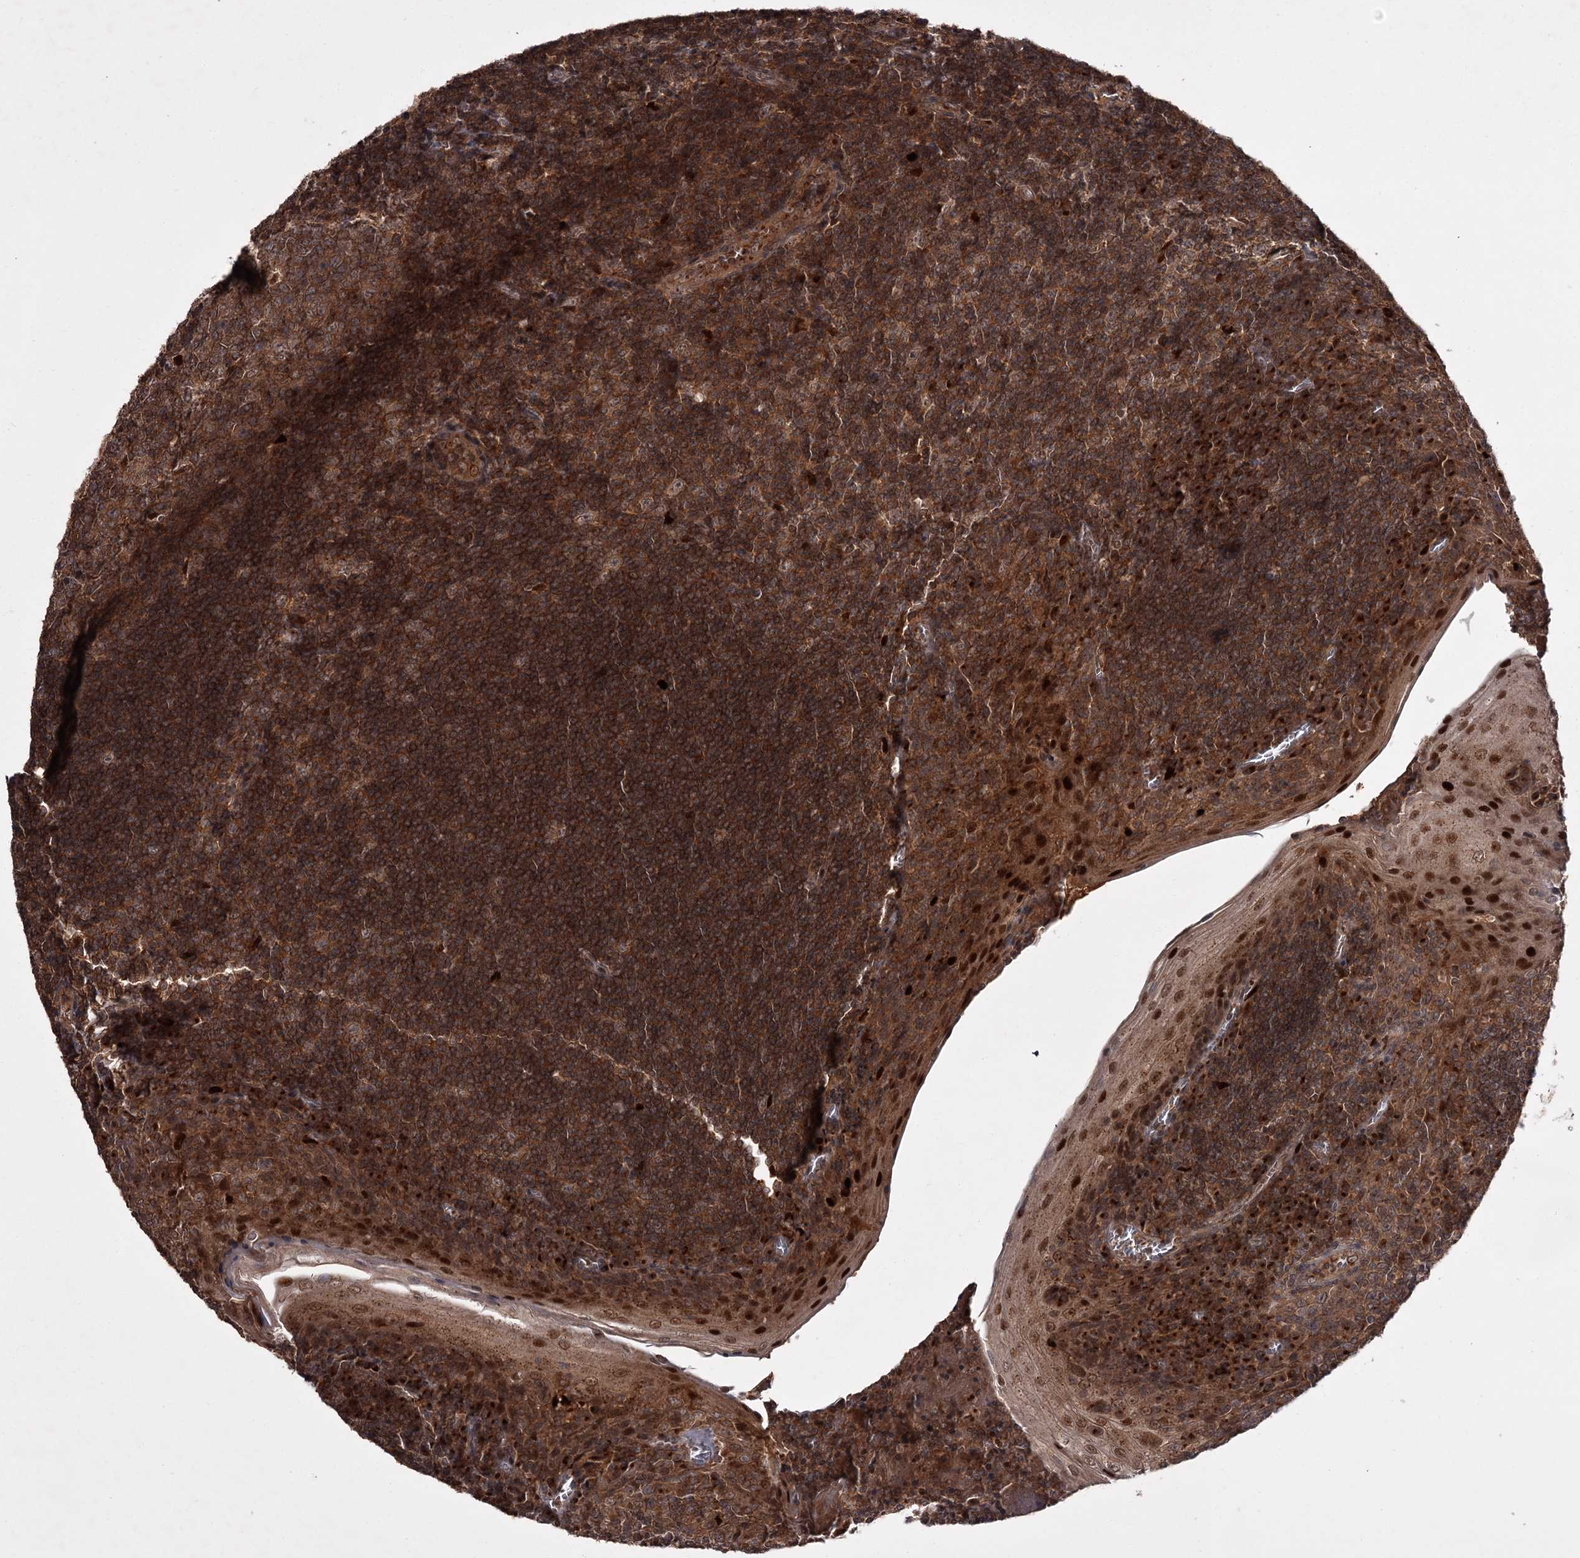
{"staining": {"intensity": "moderate", "quantity": ">75%", "location": "cytoplasmic/membranous"}, "tissue": "tonsil", "cell_type": "Germinal center cells", "image_type": "normal", "snomed": [{"axis": "morphology", "description": "Normal tissue, NOS"}, {"axis": "topography", "description": "Tonsil"}], "caption": "IHC staining of benign tonsil, which shows medium levels of moderate cytoplasmic/membranous positivity in about >75% of germinal center cells indicating moderate cytoplasmic/membranous protein positivity. The staining was performed using DAB (brown) for protein detection and nuclei were counterstained in hematoxylin (blue).", "gene": "TBC1D23", "patient": {"sex": "male", "age": 27}}